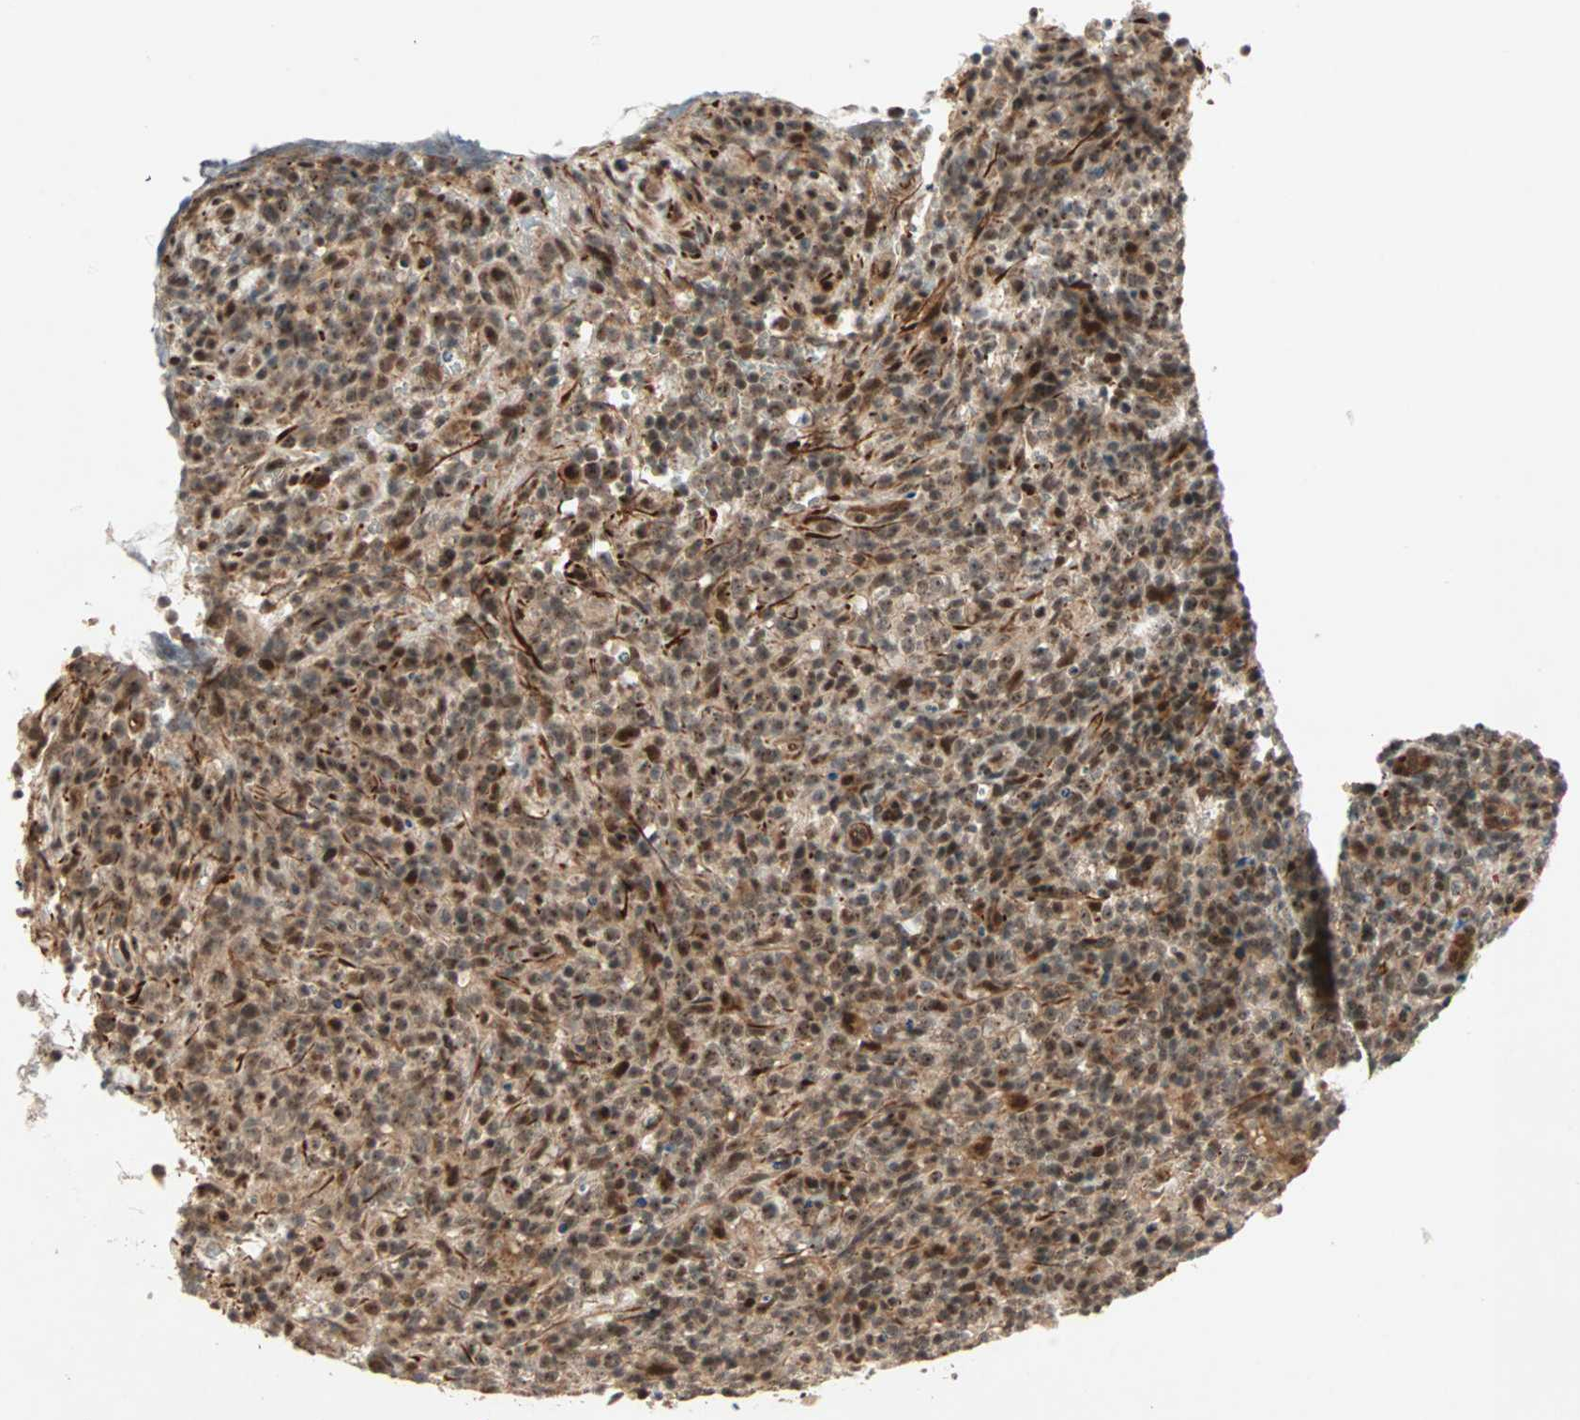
{"staining": {"intensity": "strong", "quantity": ">75%", "location": "nuclear"}, "tissue": "lymphoma", "cell_type": "Tumor cells", "image_type": "cancer", "snomed": [{"axis": "morphology", "description": "Malignant lymphoma, non-Hodgkin's type, High grade"}, {"axis": "topography", "description": "Lymph node"}], "caption": "High-grade malignant lymphoma, non-Hodgkin's type stained with DAB (3,3'-diaminobenzidine) immunohistochemistry (IHC) shows high levels of strong nuclear expression in approximately >75% of tumor cells. (brown staining indicates protein expression, while blue staining denotes nuclei).", "gene": "ZBED9", "patient": {"sex": "female", "age": 76}}